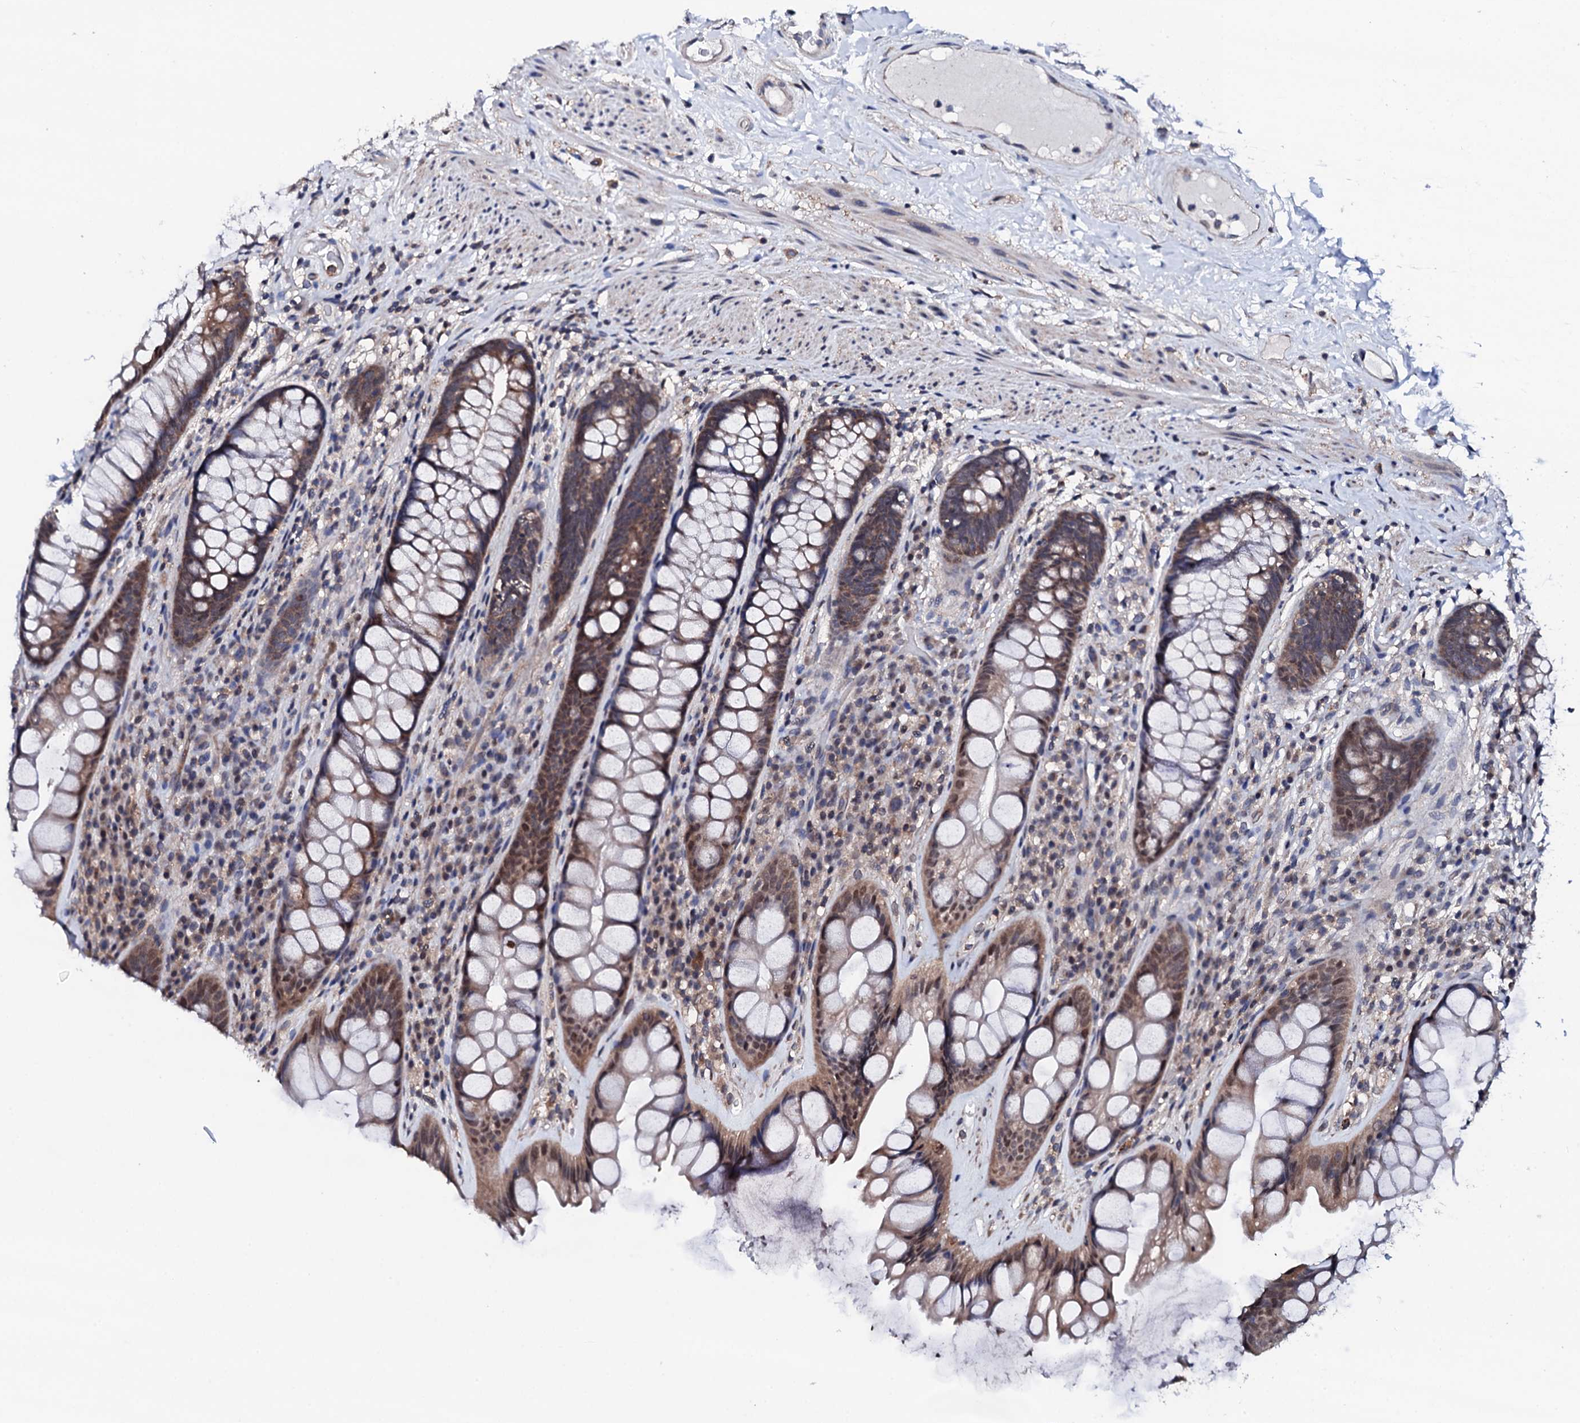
{"staining": {"intensity": "moderate", "quantity": ">75%", "location": "cytoplasmic/membranous,nuclear"}, "tissue": "rectum", "cell_type": "Glandular cells", "image_type": "normal", "snomed": [{"axis": "morphology", "description": "Normal tissue, NOS"}, {"axis": "topography", "description": "Rectum"}], "caption": "An image of human rectum stained for a protein shows moderate cytoplasmic/membranous,nuclear brown staining in glandular cells. The staining was performed using DAB (3,3'-diaminobenzidine), with brown indicating positive protein expression. Nuclei are stained blue with hematoxylin.", "gene": "EDC3", "patient": {"sex": "male", "age": 74}}